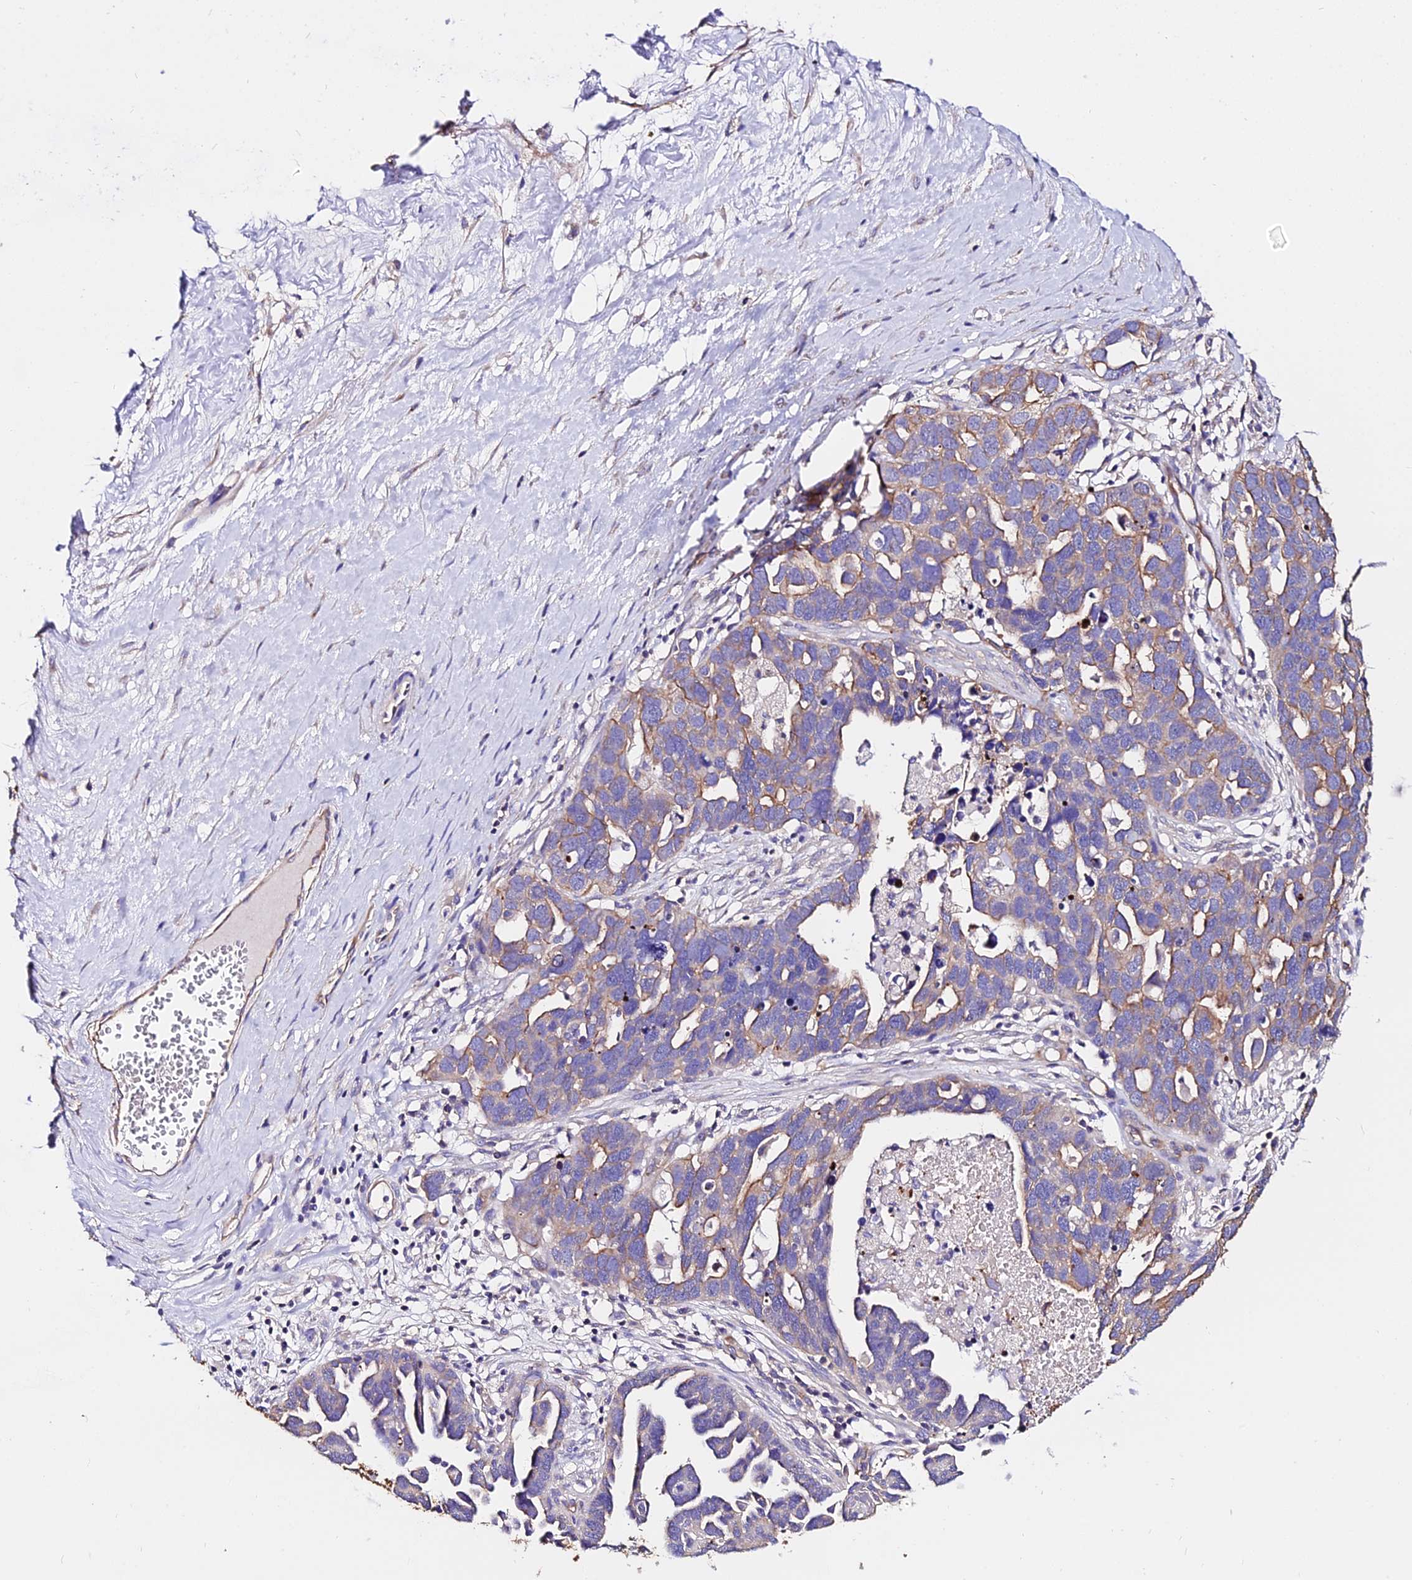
{"staining": {"intensity": "moderate", "quantity": "<25%", "location": "cytoplasmic/membranous"}, "tissue": "ovarian cancer", "cell_type": "Tumor cells", "image_type": "cancer", "snomed": [{"axis": "morphology", "description": "Cystadenocarcinoma, serous, NOS"}, {"axis": "topography", "description": "Ovary"}], "caption": "Approximately <25% of tumor cells in human serous cystadenocarcinoma (ovarian) exhibit moderate cytoplasmic/membranous protein positivity as visualized by brown immunohistochemical staining.", "gene": "DAW1", "patient": {"sex": "female", "age": 54}}